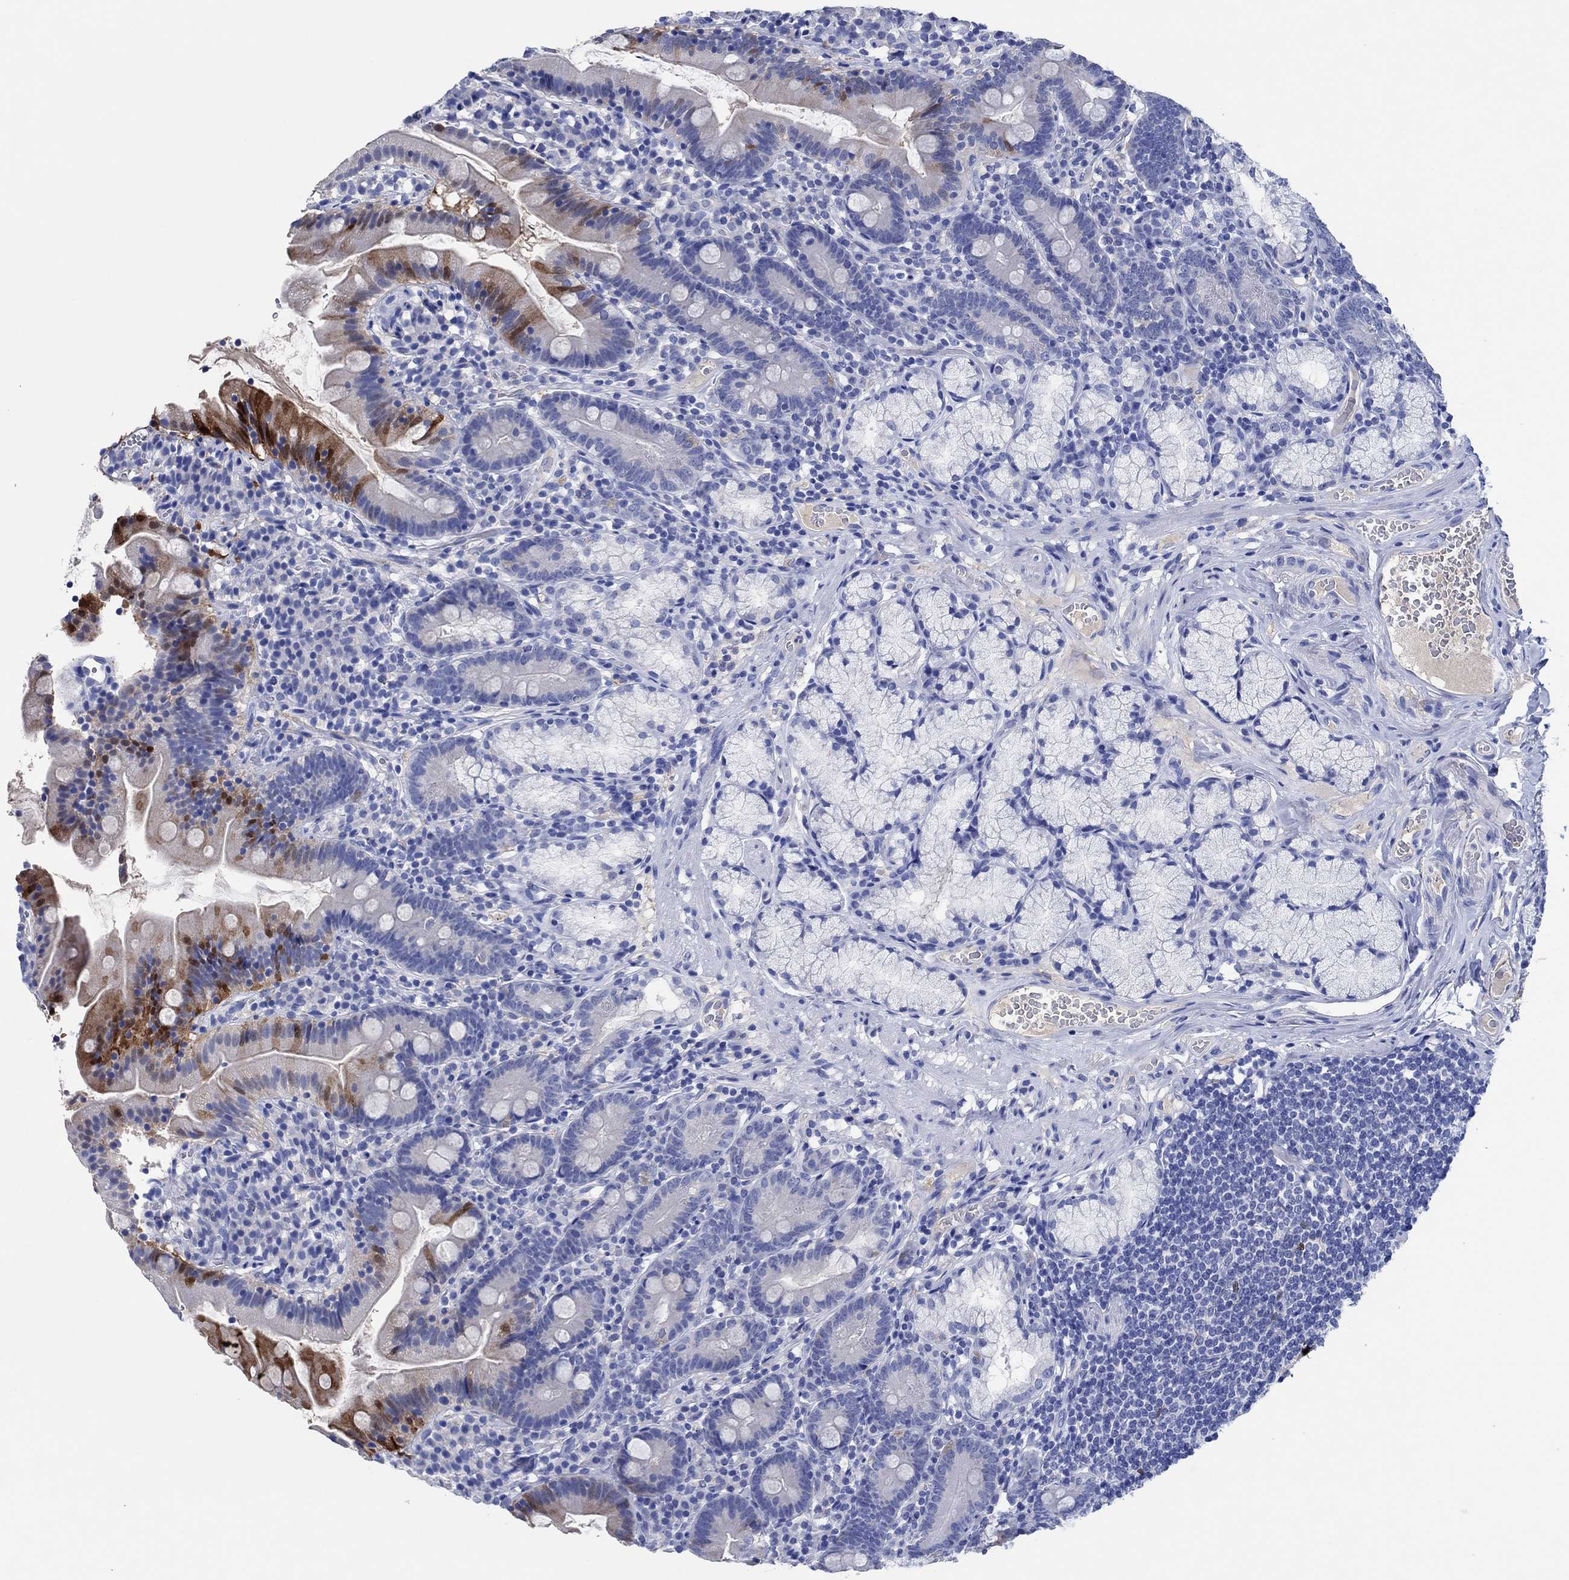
{"staining": {"intensity": "strong", "quantity": "<25%", "location": "cytoplasmic/membranous"}, "tissue": "duodenum", "cell_type": "Glandular cells", "image_type": "normal", "snomed": [{"axis": "morphology", "description": "Normal tissue, NOS"}, {"axis": "topography", "description": "Duodenum"}], "caption": "IHC staining of benign duodenum, which reveals medium levels of strong cytoplasmic/membranous expression in approximately <25% of glandular cells indicating strong cytoplasmic/membranous protein positivity. The staining was performed using DAB (3,3'-diaminobenzidine) (brown) for protein detection and nuclei were counterstained in hematoxylin (blue).", "gene": "CPNE6", "patient": {"sex": "female", "age": 67}}